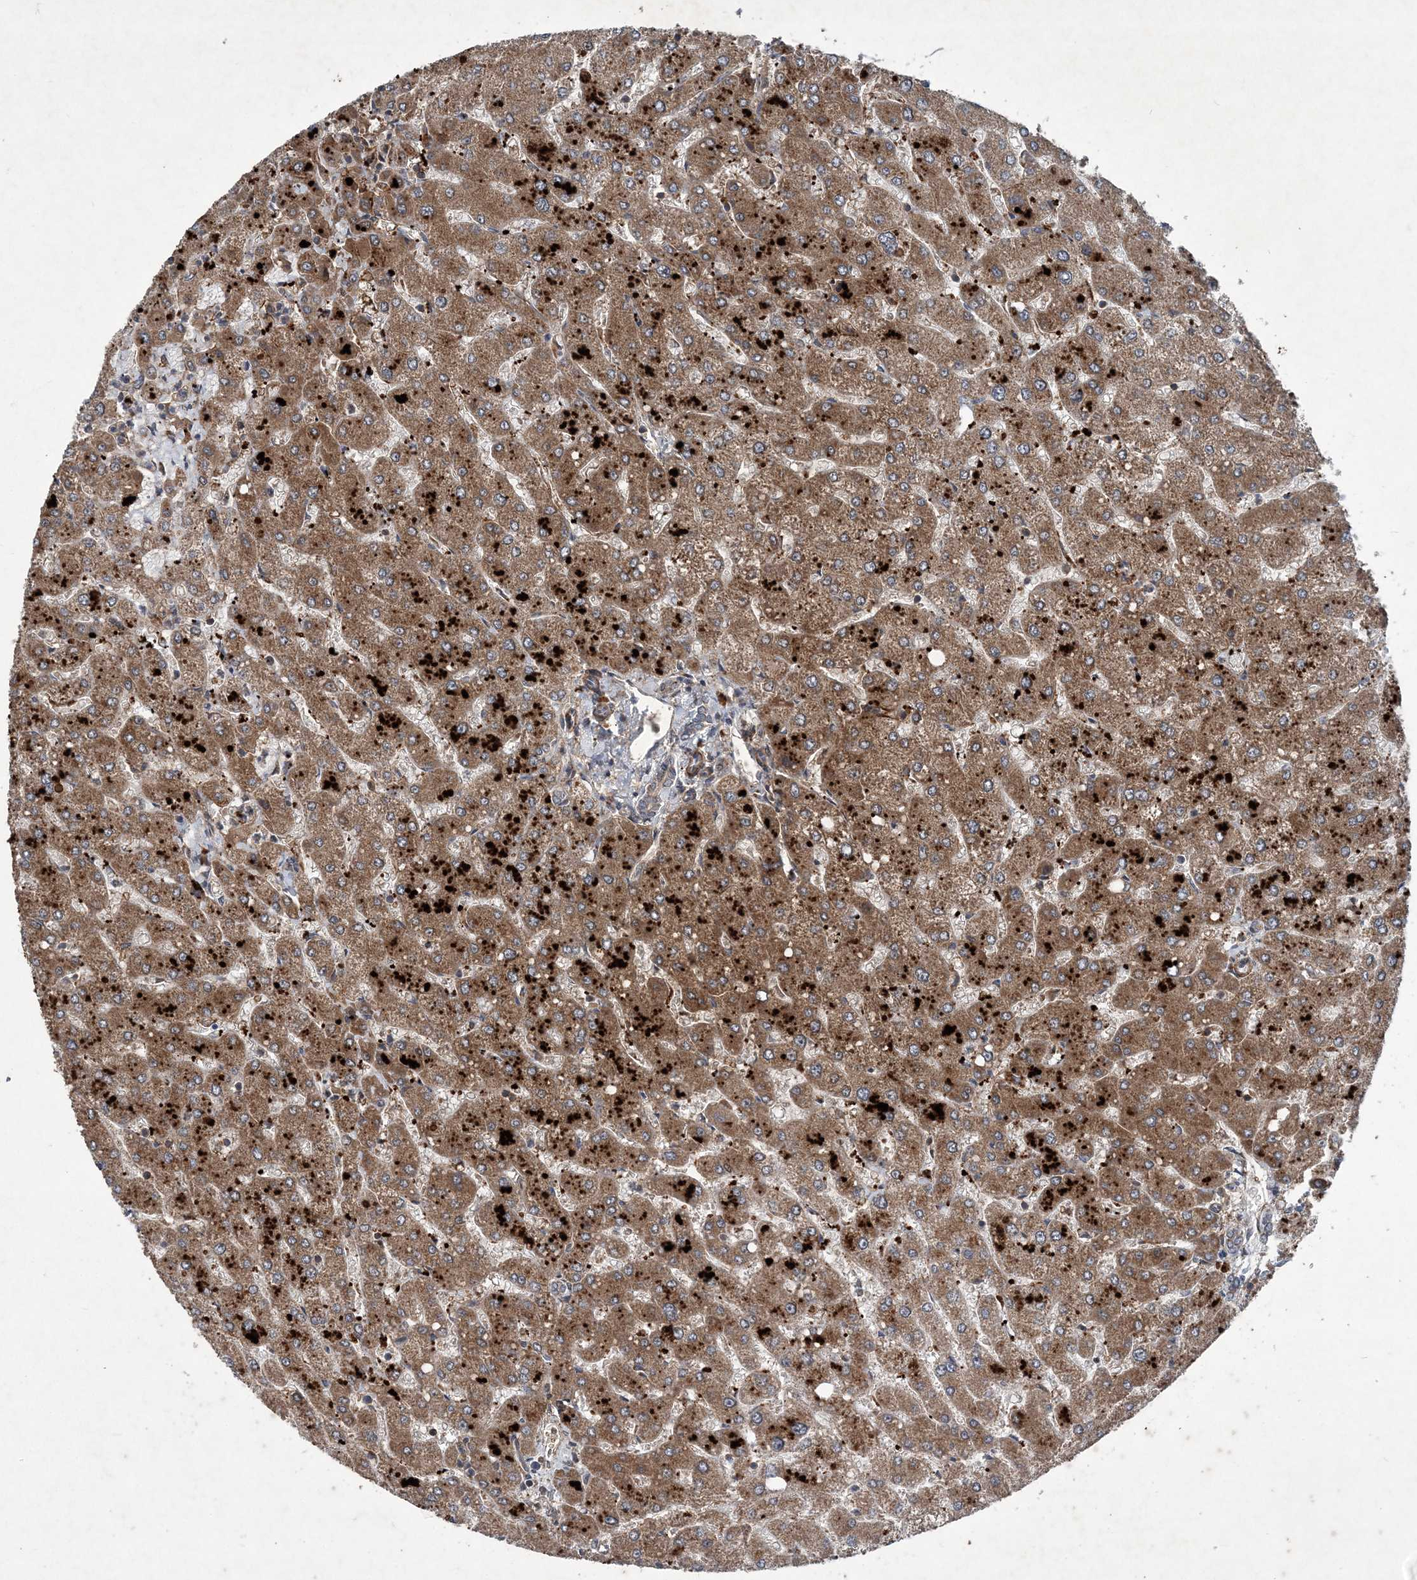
{"staining": {"intensity": "weak", "quantity": ">75%", "location": "cytoplasmic/membranous"}, "tissue": "liver", "cell_type": "Cholangiocytes", "image_type": "normal", "snomed": [{"axis": "morphology", "description": "Normal tissue, NOS"}, {"axis": "topography", "description": "Liver"}], "caption": "A brown stain highlights weak cytoplasmic/membranous positivity of a protein in cholangiocytes of unremarkable liver.", "gene": "NDUFA2", "patient": {"sex": "male", "age": 55}}